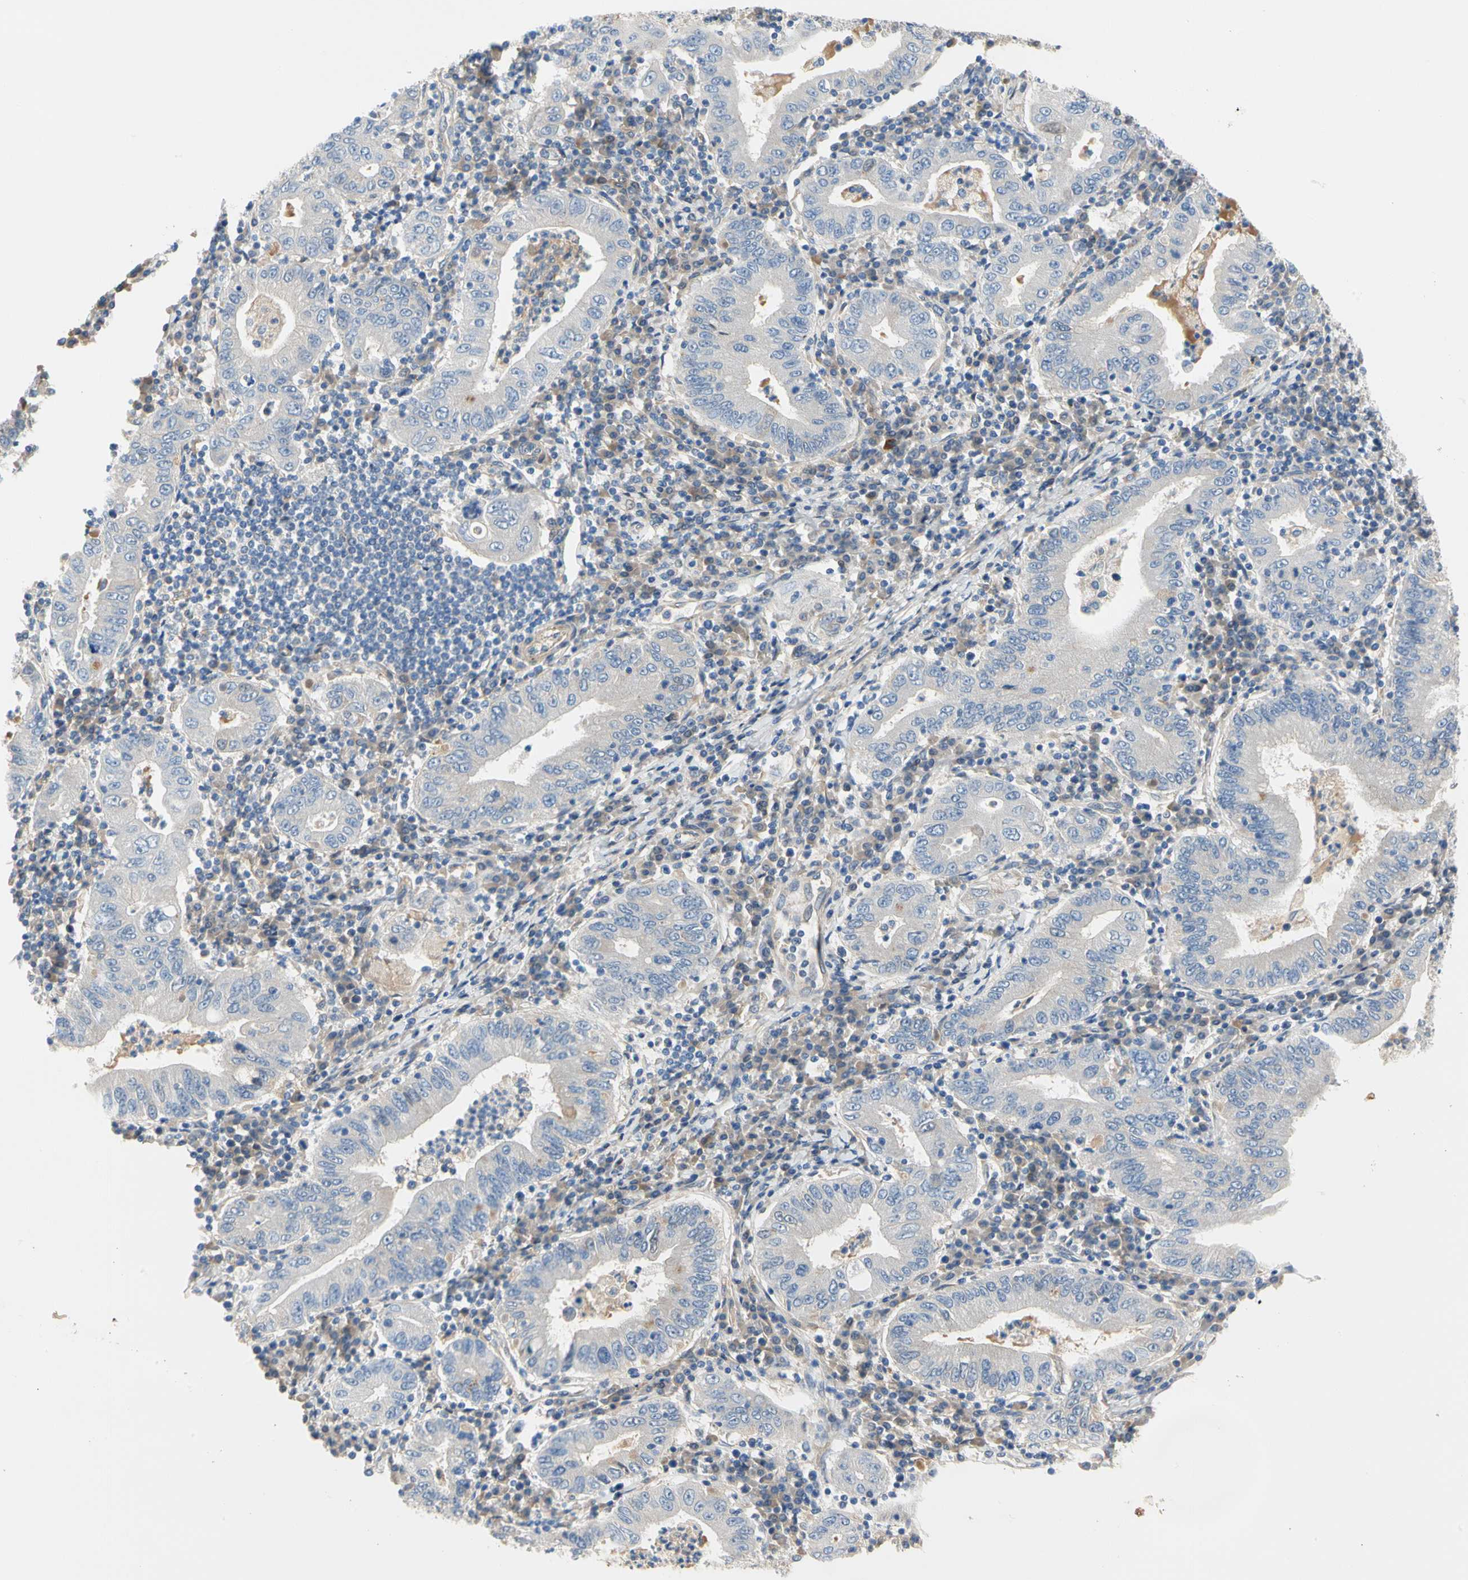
{"staining": {"intensity": "negative", "quantity": "none", "location": "none"}, "tissue": "stomach cancer", "cell_type": "Tumor cells", "image_type": "cancer", "snomed": [{"axis": "morphology", "description": "Normal tissue, NOS"}, {"axis": "morphology", "description": "Adenocarcinoma, NOS"}, {"axis": "topography", "description": "Esophagus"}, {"axis": "topography", "description": "Stomach, upper"}, {"axis": "topography", "description": "Peripheral nerve tissue"}], "caption": "Immunohistochemistry (IHC) micrograph of neoplastic tissue: stomach adenocarcinoma stained with DAB demonstrates no significant protein staining in tumor cells. Brightfield microscopy of immunohistochemistry (IHC) stained with DAB (brown) and hematoxylin (blue), captured at high magnification.", "gene": "ENTREP3", "patient": {"sex": "male", "age": 62}}